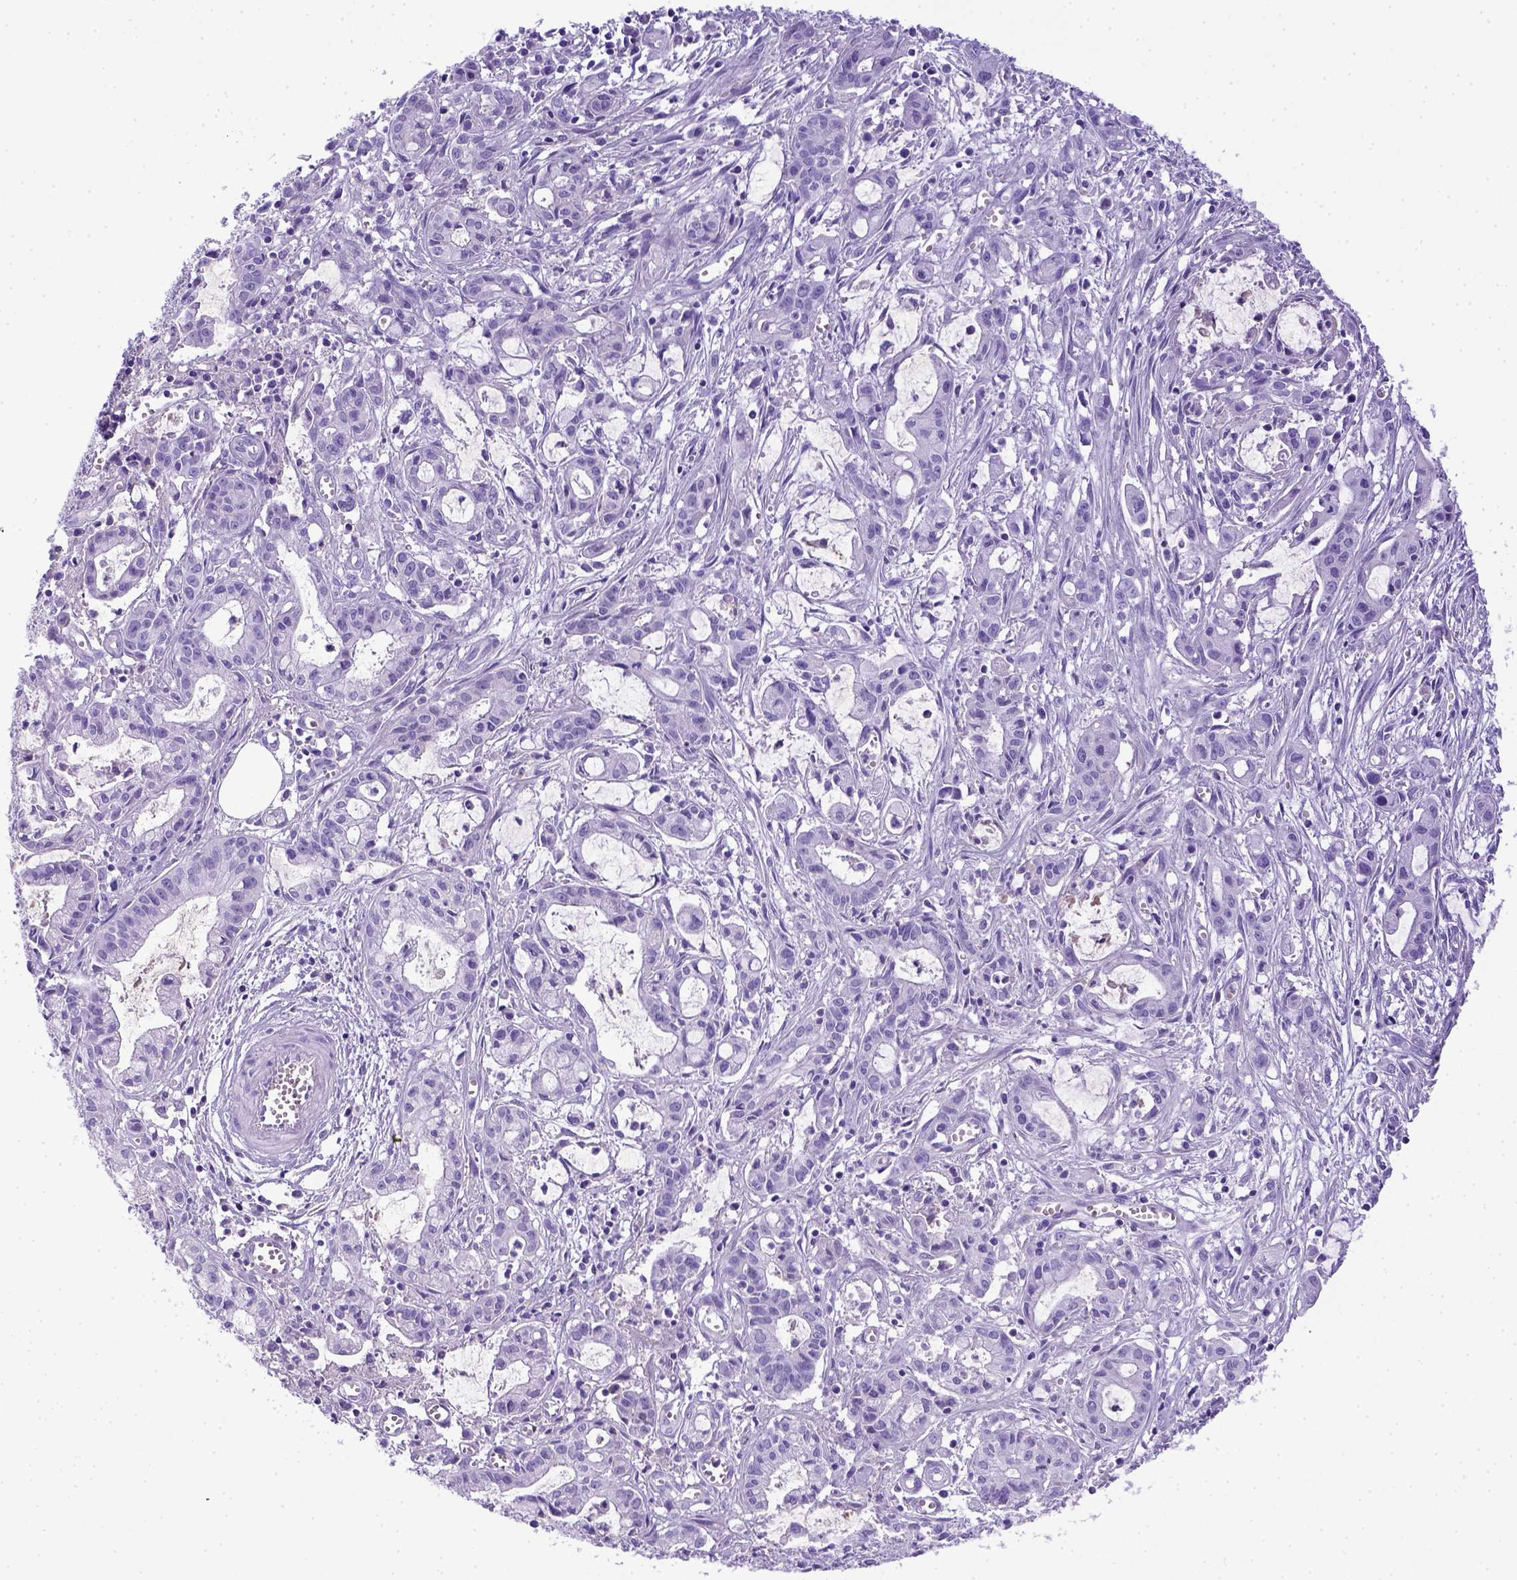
{"staining": {"intensity": "negative", "quantity": "none", "location": "none"}, "tissue": "pancreatic cancer", "cell_type": "Tumor cells", "image_type": "cancer", "snomed": [{"axis": "morphology", "description": "Adenocarcinoma, NOS"}, {"axis": "topography", "description": "Pancreas"}], "caption": "Immunohistochemical staining of pancreatic cancer exhibits no significant expression in tumor cells.", "gene": "ITIH4", "patient": {"sex": "male", "age": 48}}